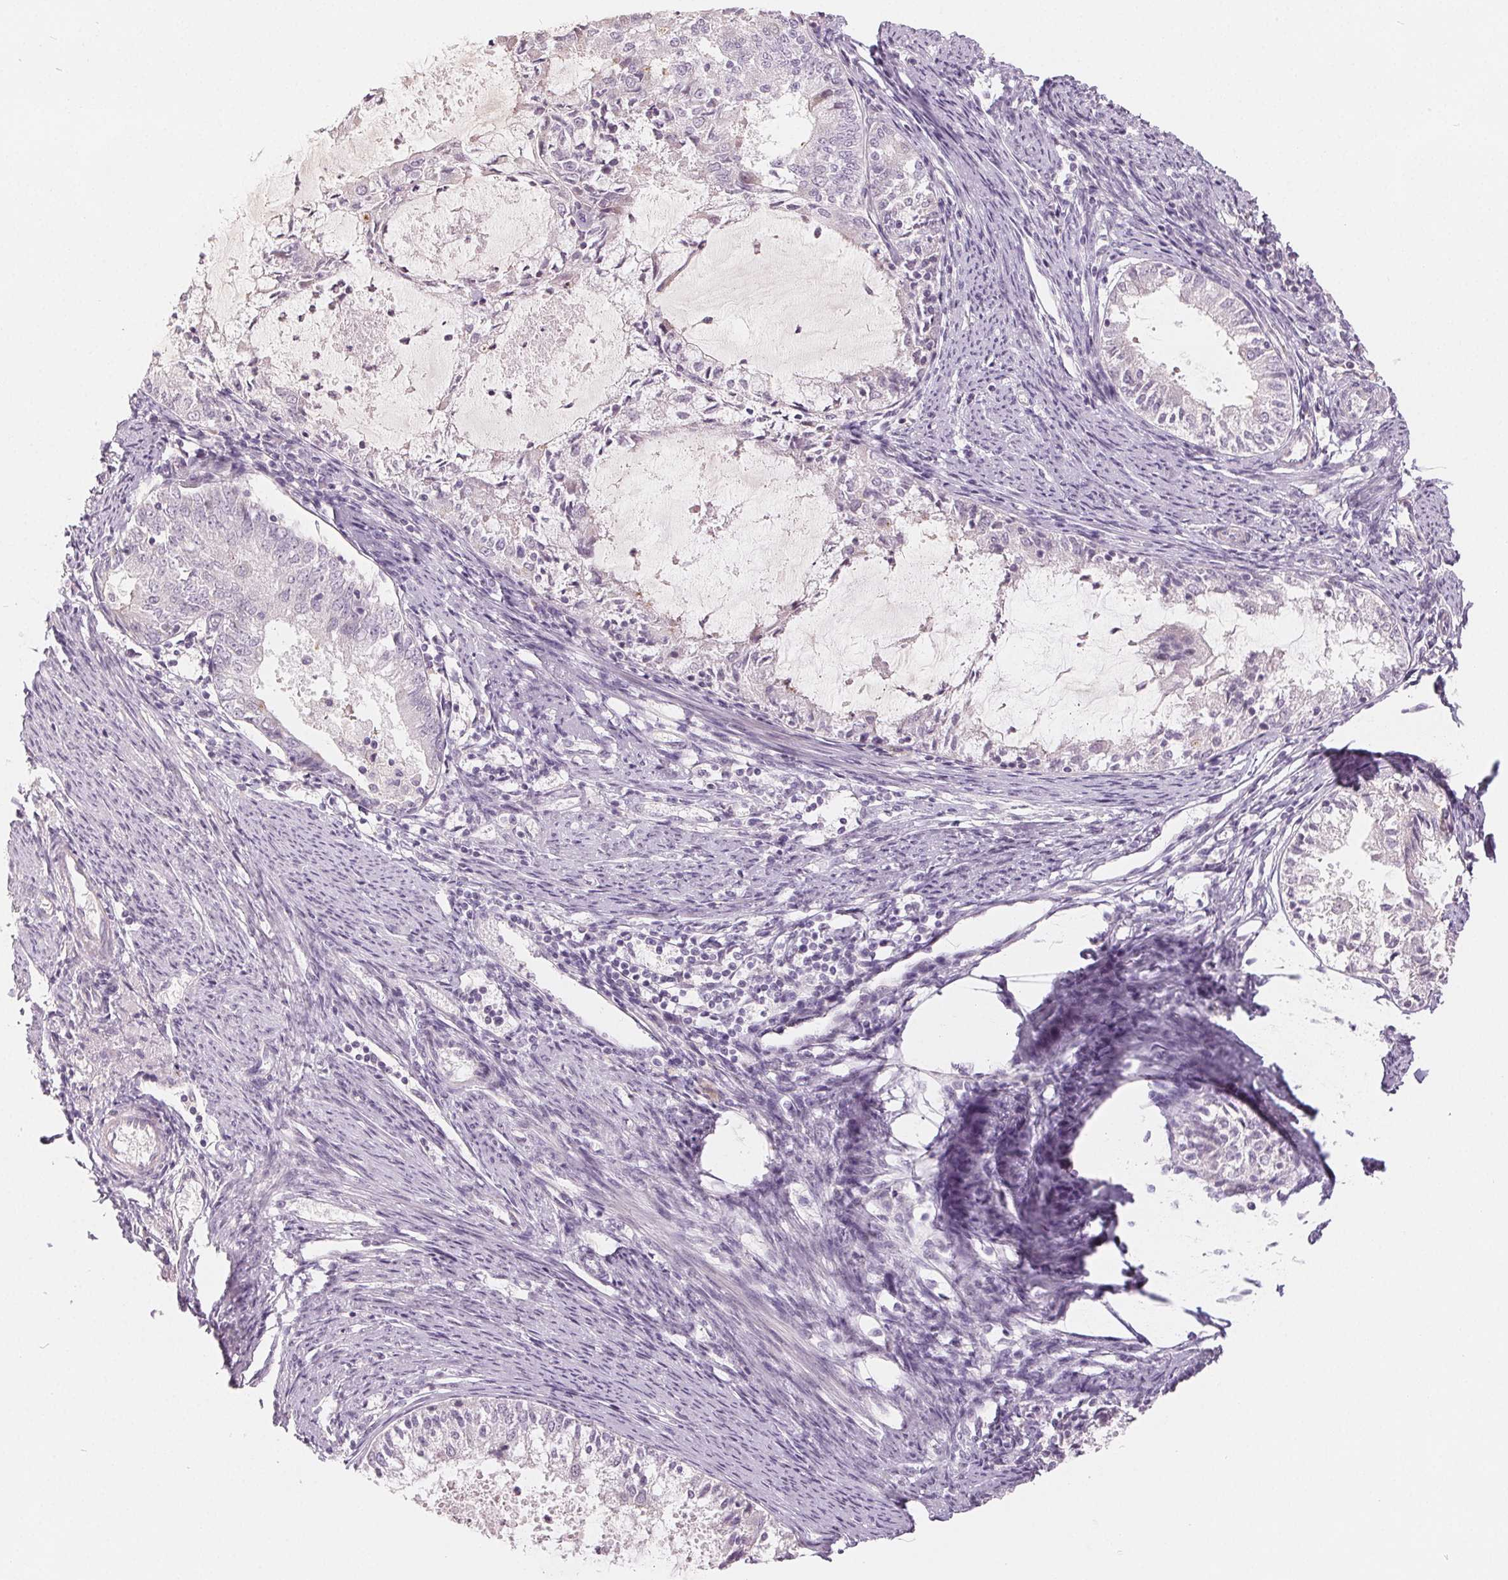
{"staining": {"intensity": "negative", "quantity": "none", "location": "none"}, "tissue": "endometrial cancer", "cell_type": "Tumor cells", "image_type": "cancer", "snomed": [{"axis": "morphology", "description": "Adenocarcinoma, NOS"}, {"axis": "topography", "description": "Endometrium"}], "caption": "This is an IHC micrograph of endometrial cancer (adenocarcinoma). There is no expression in tumor cells.", "gene": "ZBBX", "patient": {"sex": "female", "age": 57}}